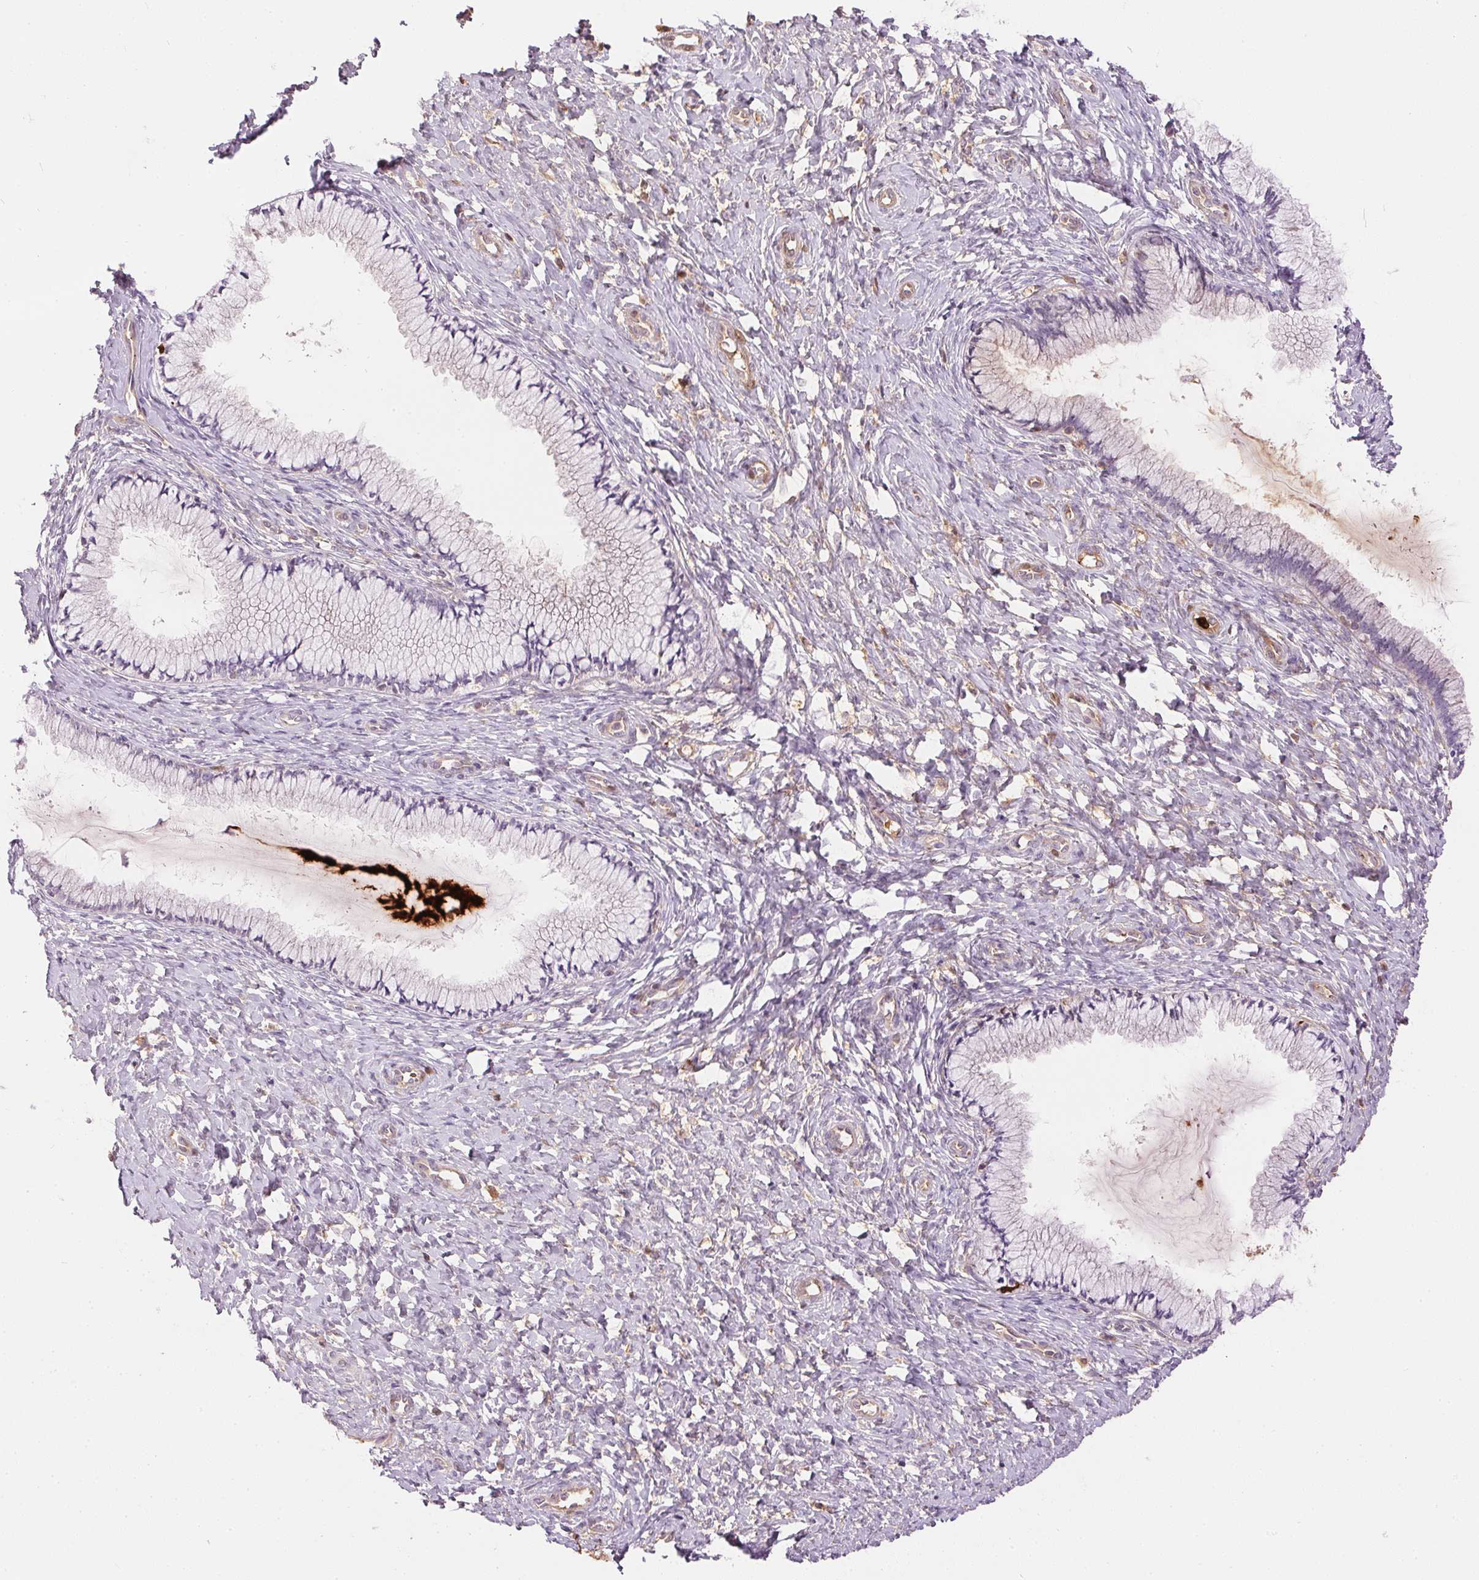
{"staining": {"intensity": "negative", "quantity": "none", "location": "none"}, "tissue": "cervix", "cell_type": "Glandular cells", "image_type": "normal", "snomed": [{"axis": "morphology", "description": "Normal tissue, NOS"}, {"axis": "topography", "description": "Cervix"}], "caption": "Immunohistochemical staining of normal cervix demonstrates no significant staining in glandular cells. Brightfield microscopy of immunohistochemistry (IHC) stained with DAB (3,3'-diaminobenzidine) (brown) and hematoxylin (blue), captured at high magnification.", "gene": "ORM1", "patient": {"sex": "female", "age": 37}}